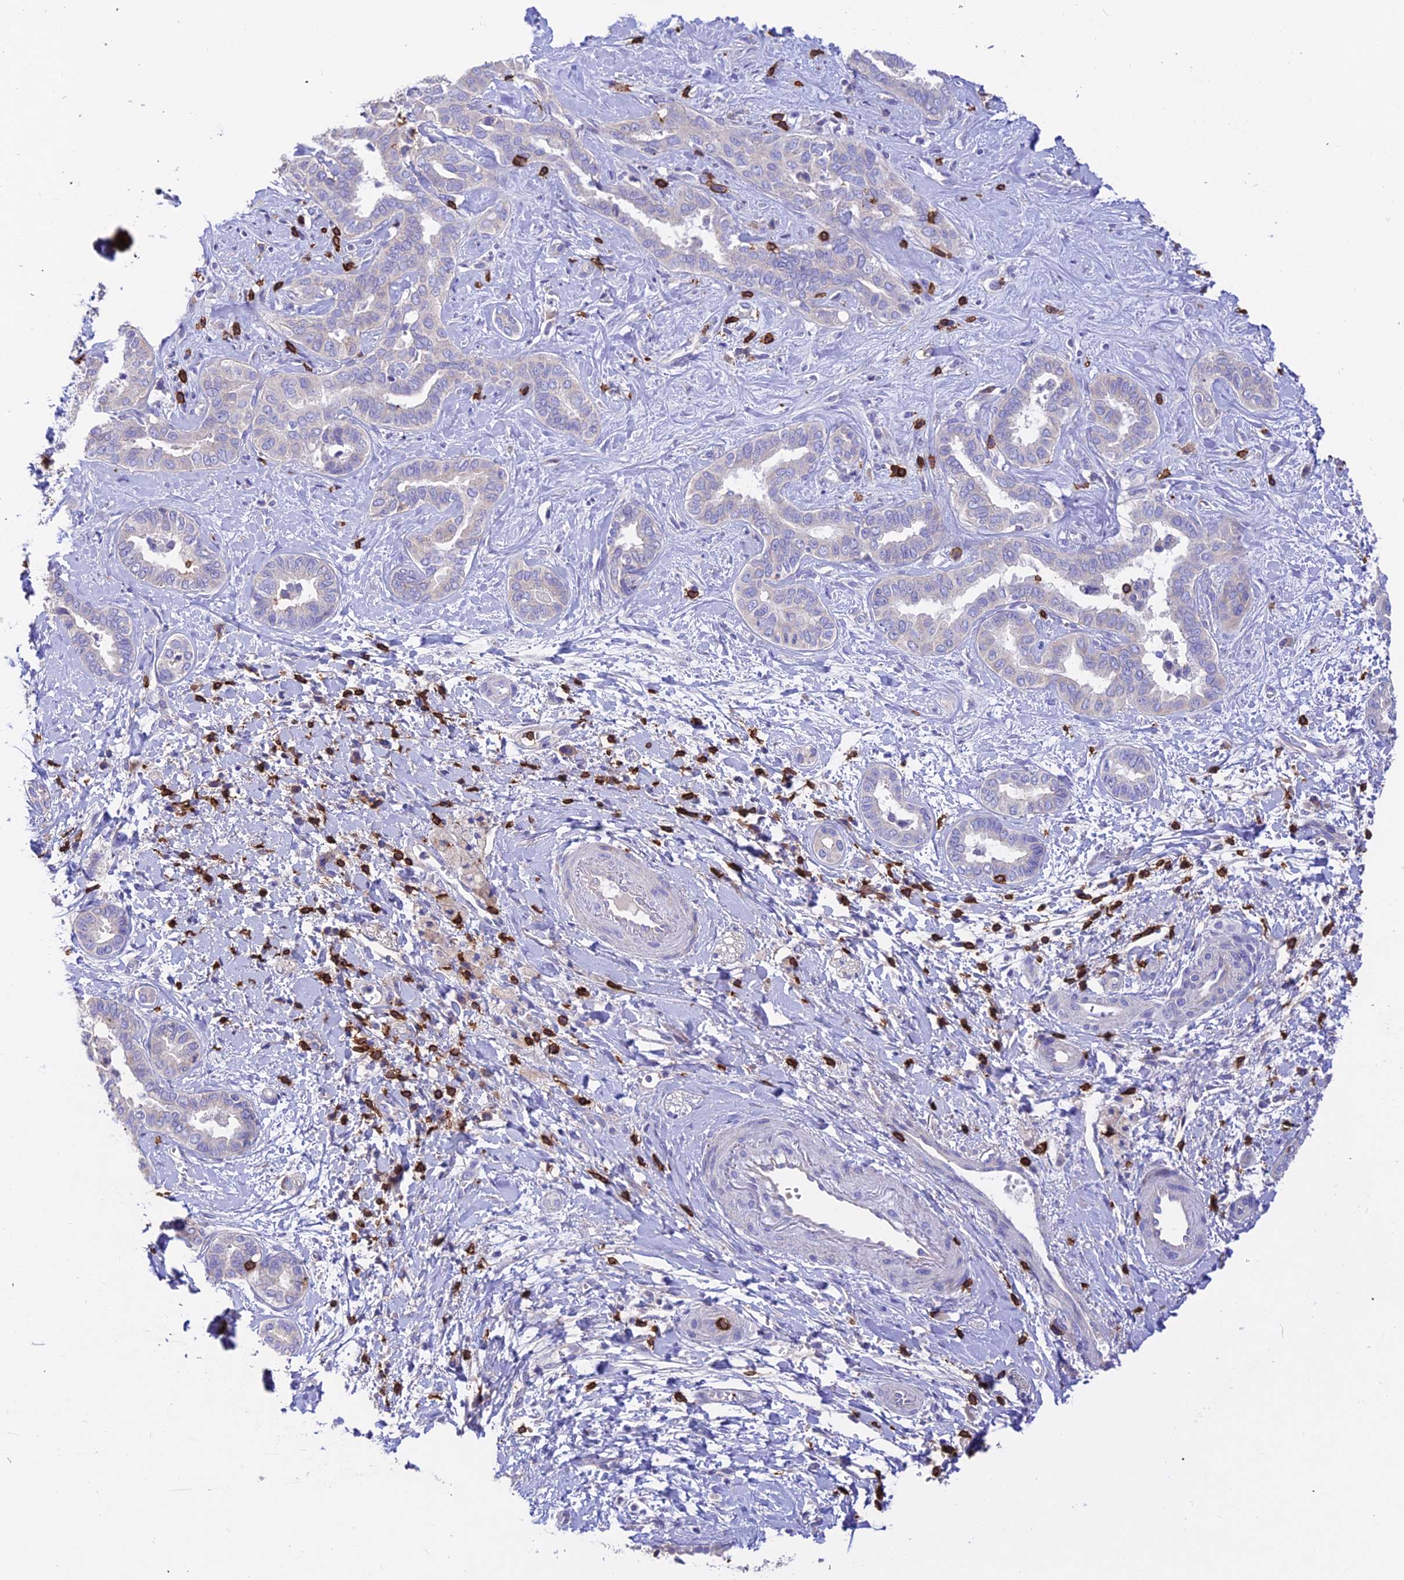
{"staining": {"intensity": "negative", "quantity": "none", "location": "none"}, "tissue": "liver cancer", "cell_type": "Tumor cells", "image_type": "cancer", "snomed": [{"axis": "morphology", "description": "Cholangiocarcinoma"}, {"axis": "topography", "description": "Liver"}], "caption": "Immunohistochemical staining of liver cholangiocarcinoma demonstrates no significant positivity in tumor cells.", "gene": "PTPRCAP", "patient": {"sex": "female", "age": 77}}